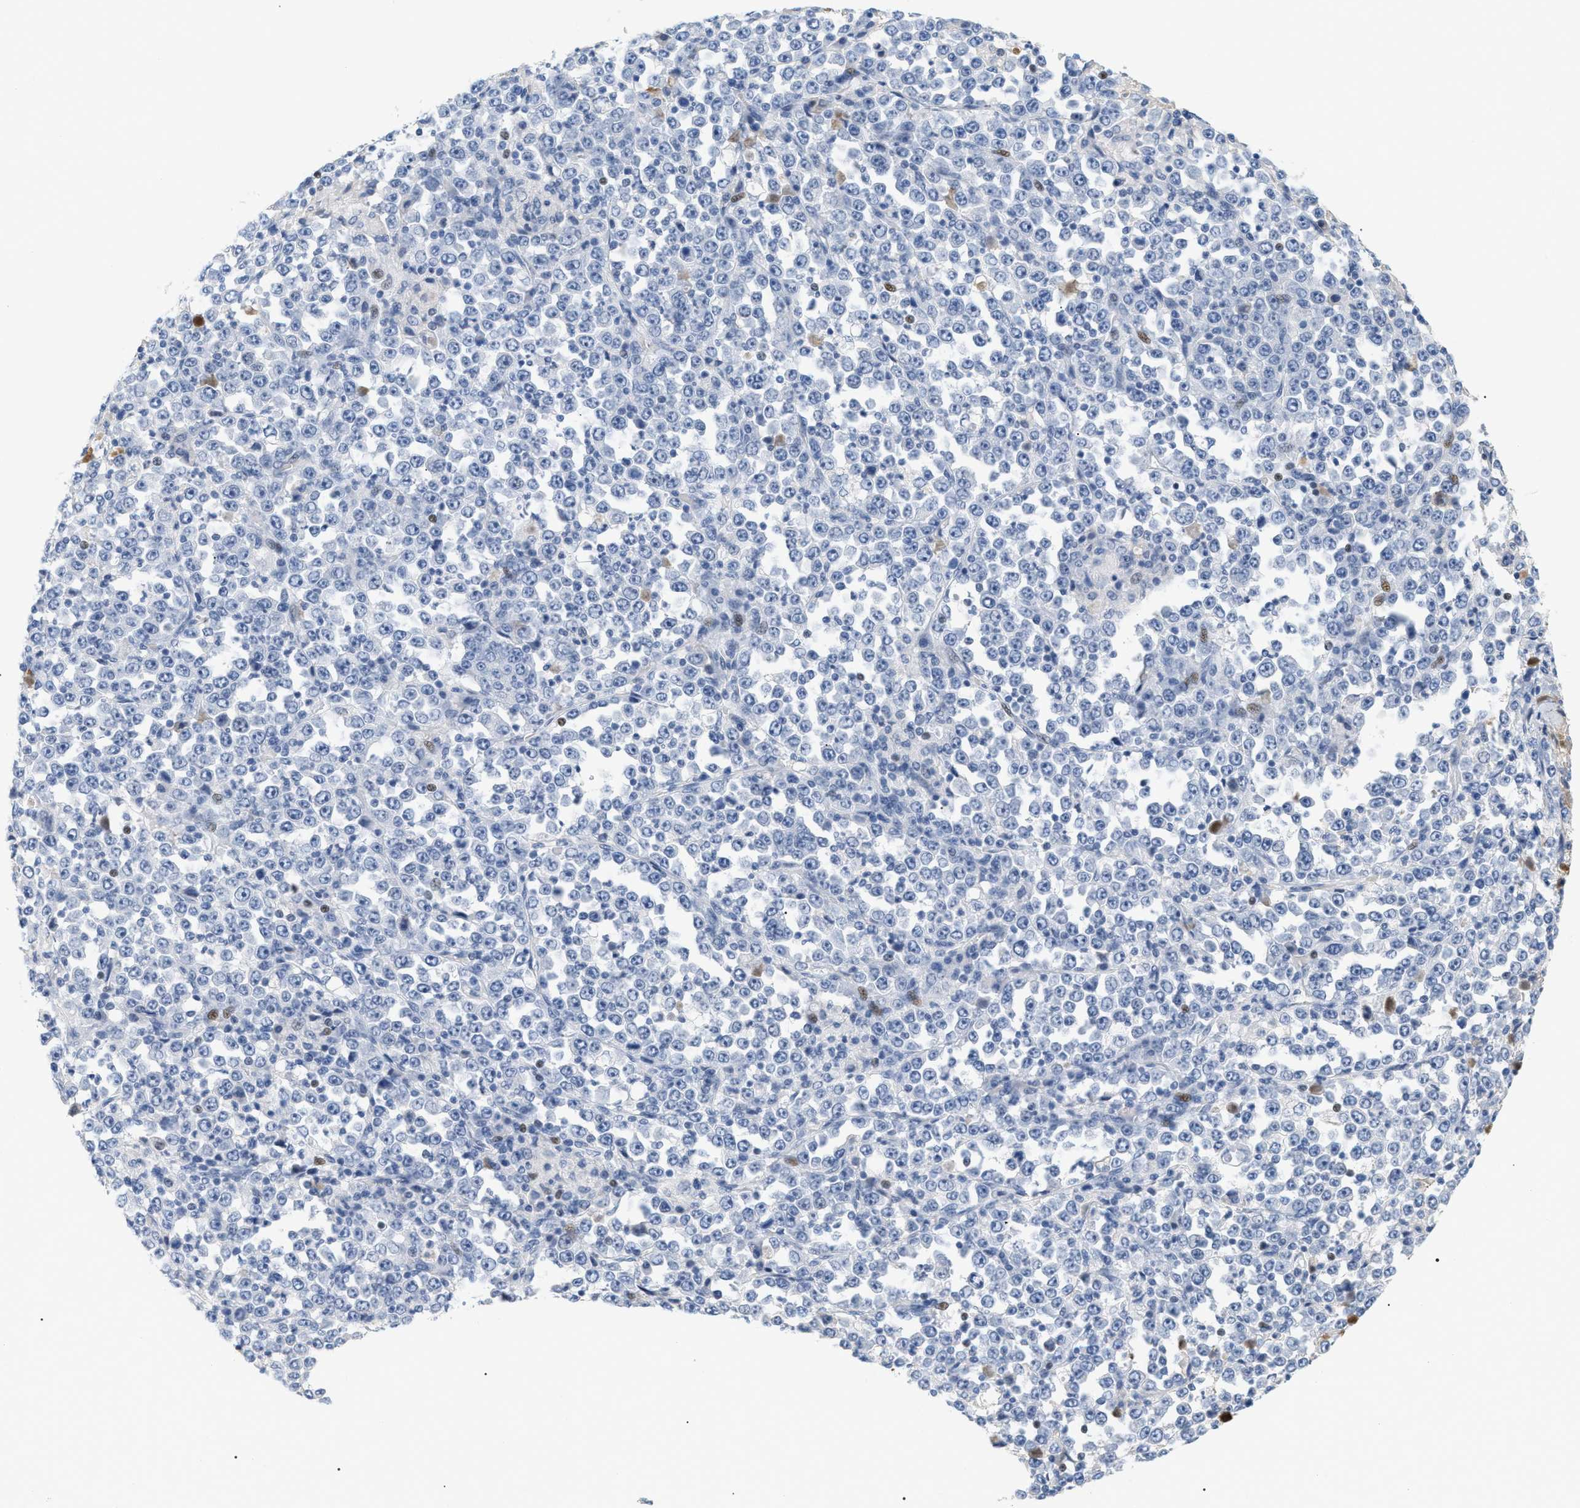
{"staining": {"intensity": "moderate", "quantity": "<25%", "location": "nuclear"}, "tissue": "stomach cancer", "cell_type": "Tumor cells", "image_type": "cancer", "snomed": [{"axis": "morphology", "description": "Normal tissue, NOS"}, {"axis": "morphology", "description": "Adenocarcinoma, NOS"}, {"axis": "topography", "description": "Stomach, upper"}, {"axis": "topography", "description": "Stomach"}], "caption": "There is low levels of moderate nuclear positivity in tumor cells of stomach cancer, as demonstrated by immunohistochemical staining (brown color).", "gene": "CFH", "patient": {"sex": "male", "age": 59}}